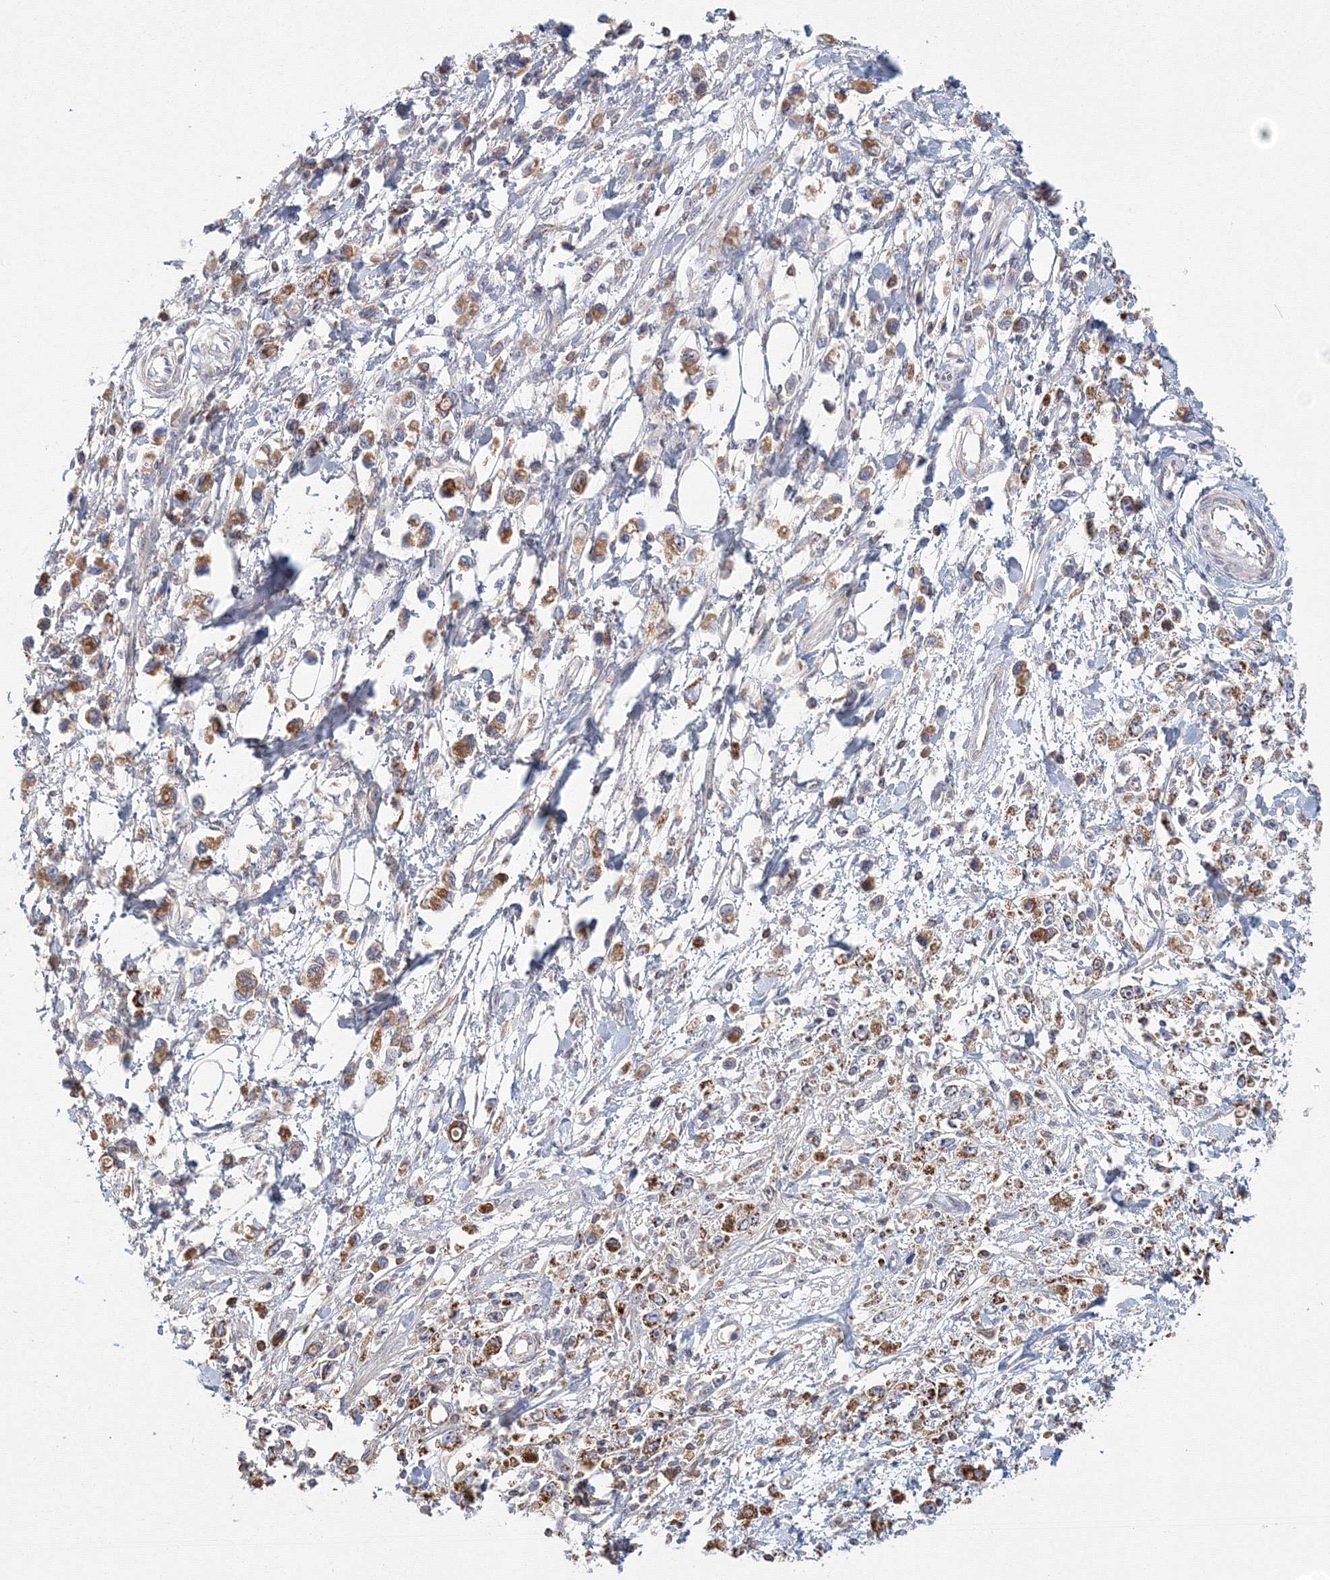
{"staining": {"intensity": "moderate", "quantity": ">75%", "location": "cytoplasmic/membranous"}, "tissue": "stomach cancer", "cell_type": "Tumor cells", "image_type": "cancer", "snomed": [{"axis": "morphology", "description": "Adenocarcinoma, NOS"}, {"axis": "topography", "description": "Stomach"}], "caption": "Protein positivity by IHC displays moderate cytoplasmic/membranous expression in about >75% of tumor cells in adenocarcinoma (stomach).", "gene": "GRPEL1", "patient": {"sex": "female", "age": 59}}